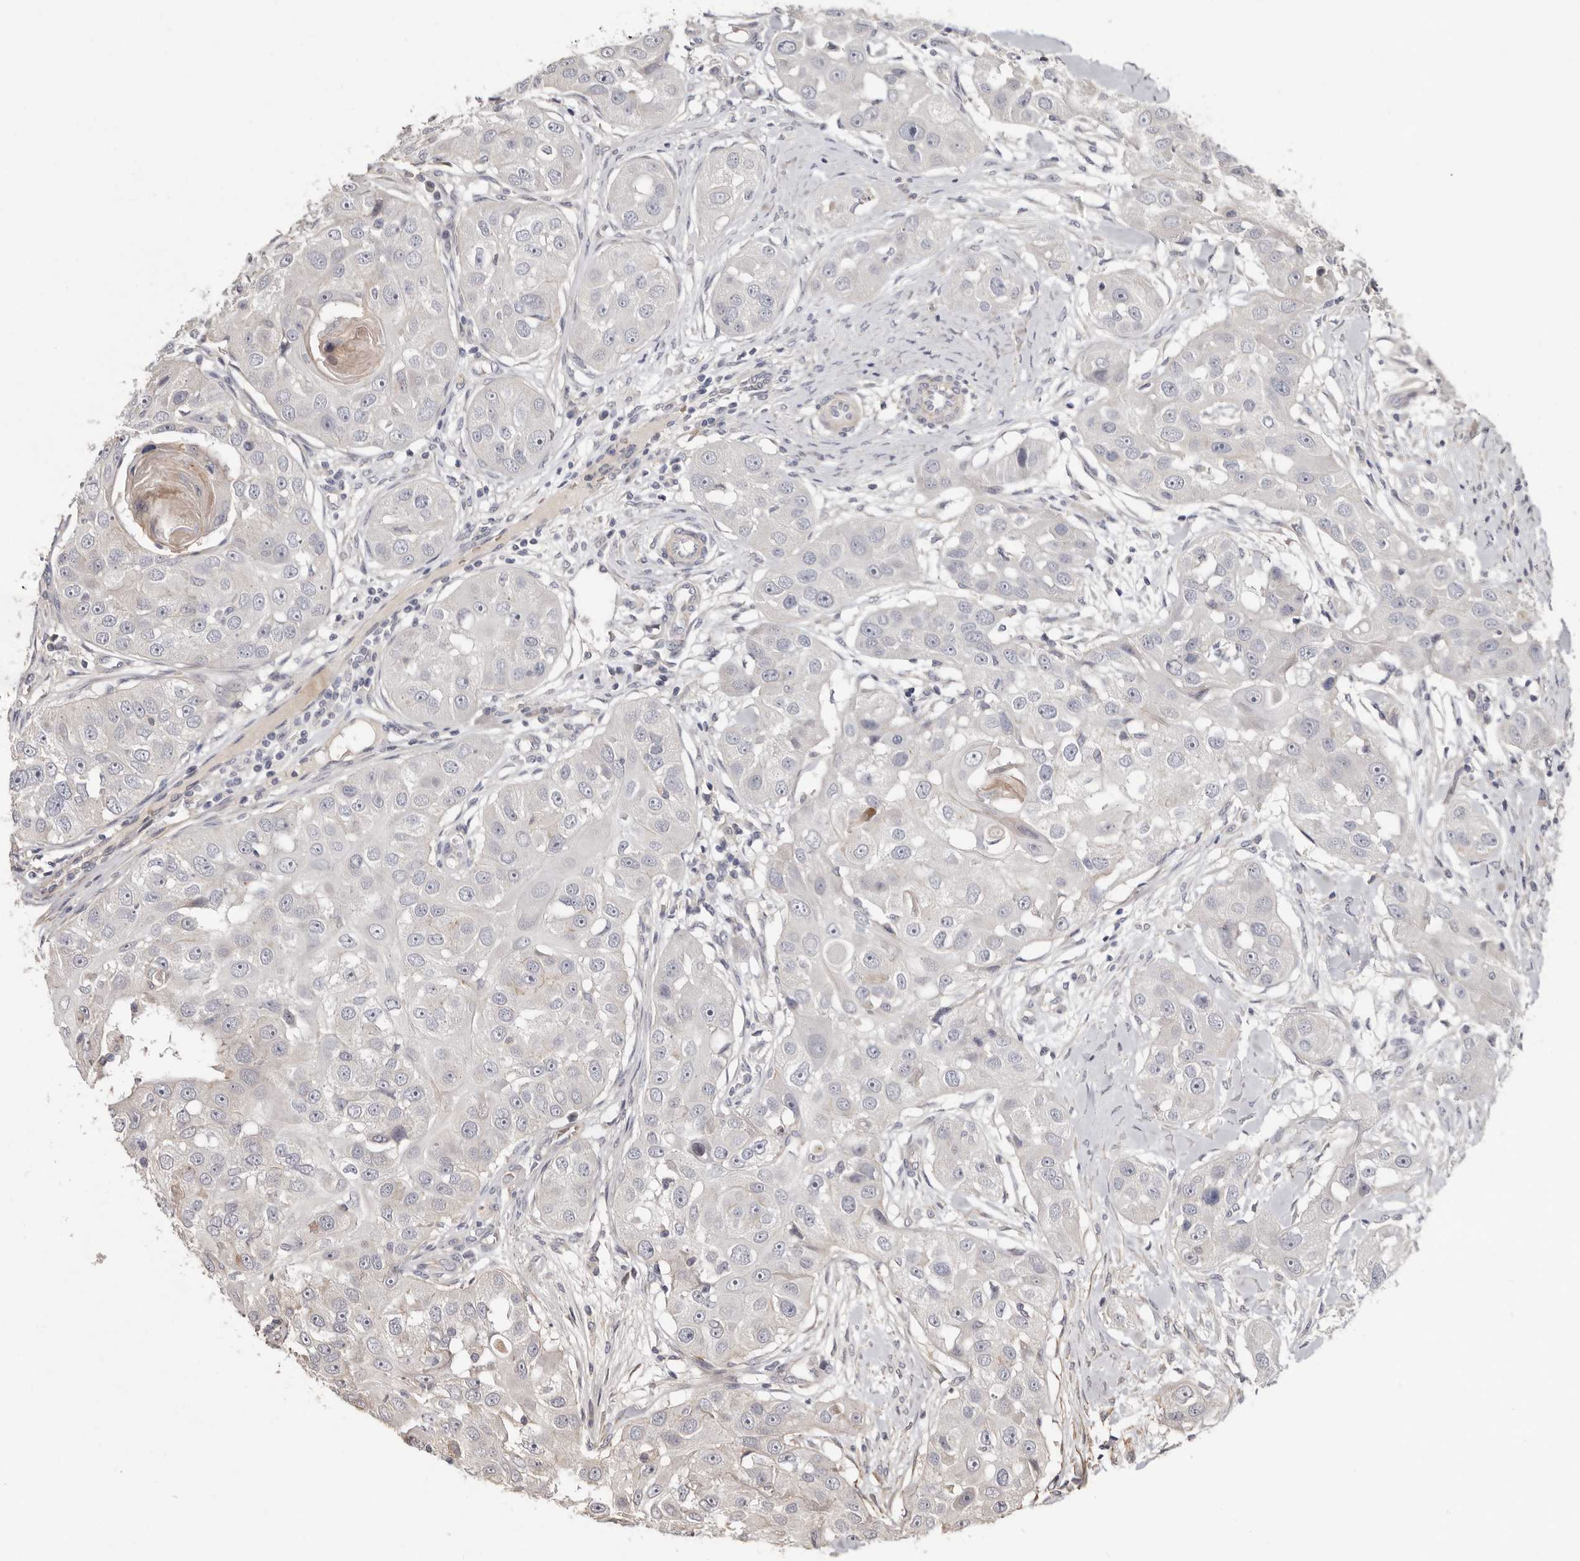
{"staining": {"intensity": "negative", "quantity": "none", "location": "none"}, "tissue": "head and neck cancer", "cell_type": "Tumor cells", "image_type": "cancer", "snomed": [{"axis": "morphology", "description": "Normal tissue, NOS"}, {"axis": "morphology", "description": "Squamous cell carcinoma, NOS"}, {"axis": "topography", "description": "Skeletal muscle"}, {"axis": "topography", "description": "Head-Neck"}], "caption": "An image of head and neck cancer (squamous cell carcinoma) stained for a protein exhibits no brown staining in tumor cells.", "gene": "SEMA3A", "patient": {"sex": "male", "age": 51}}